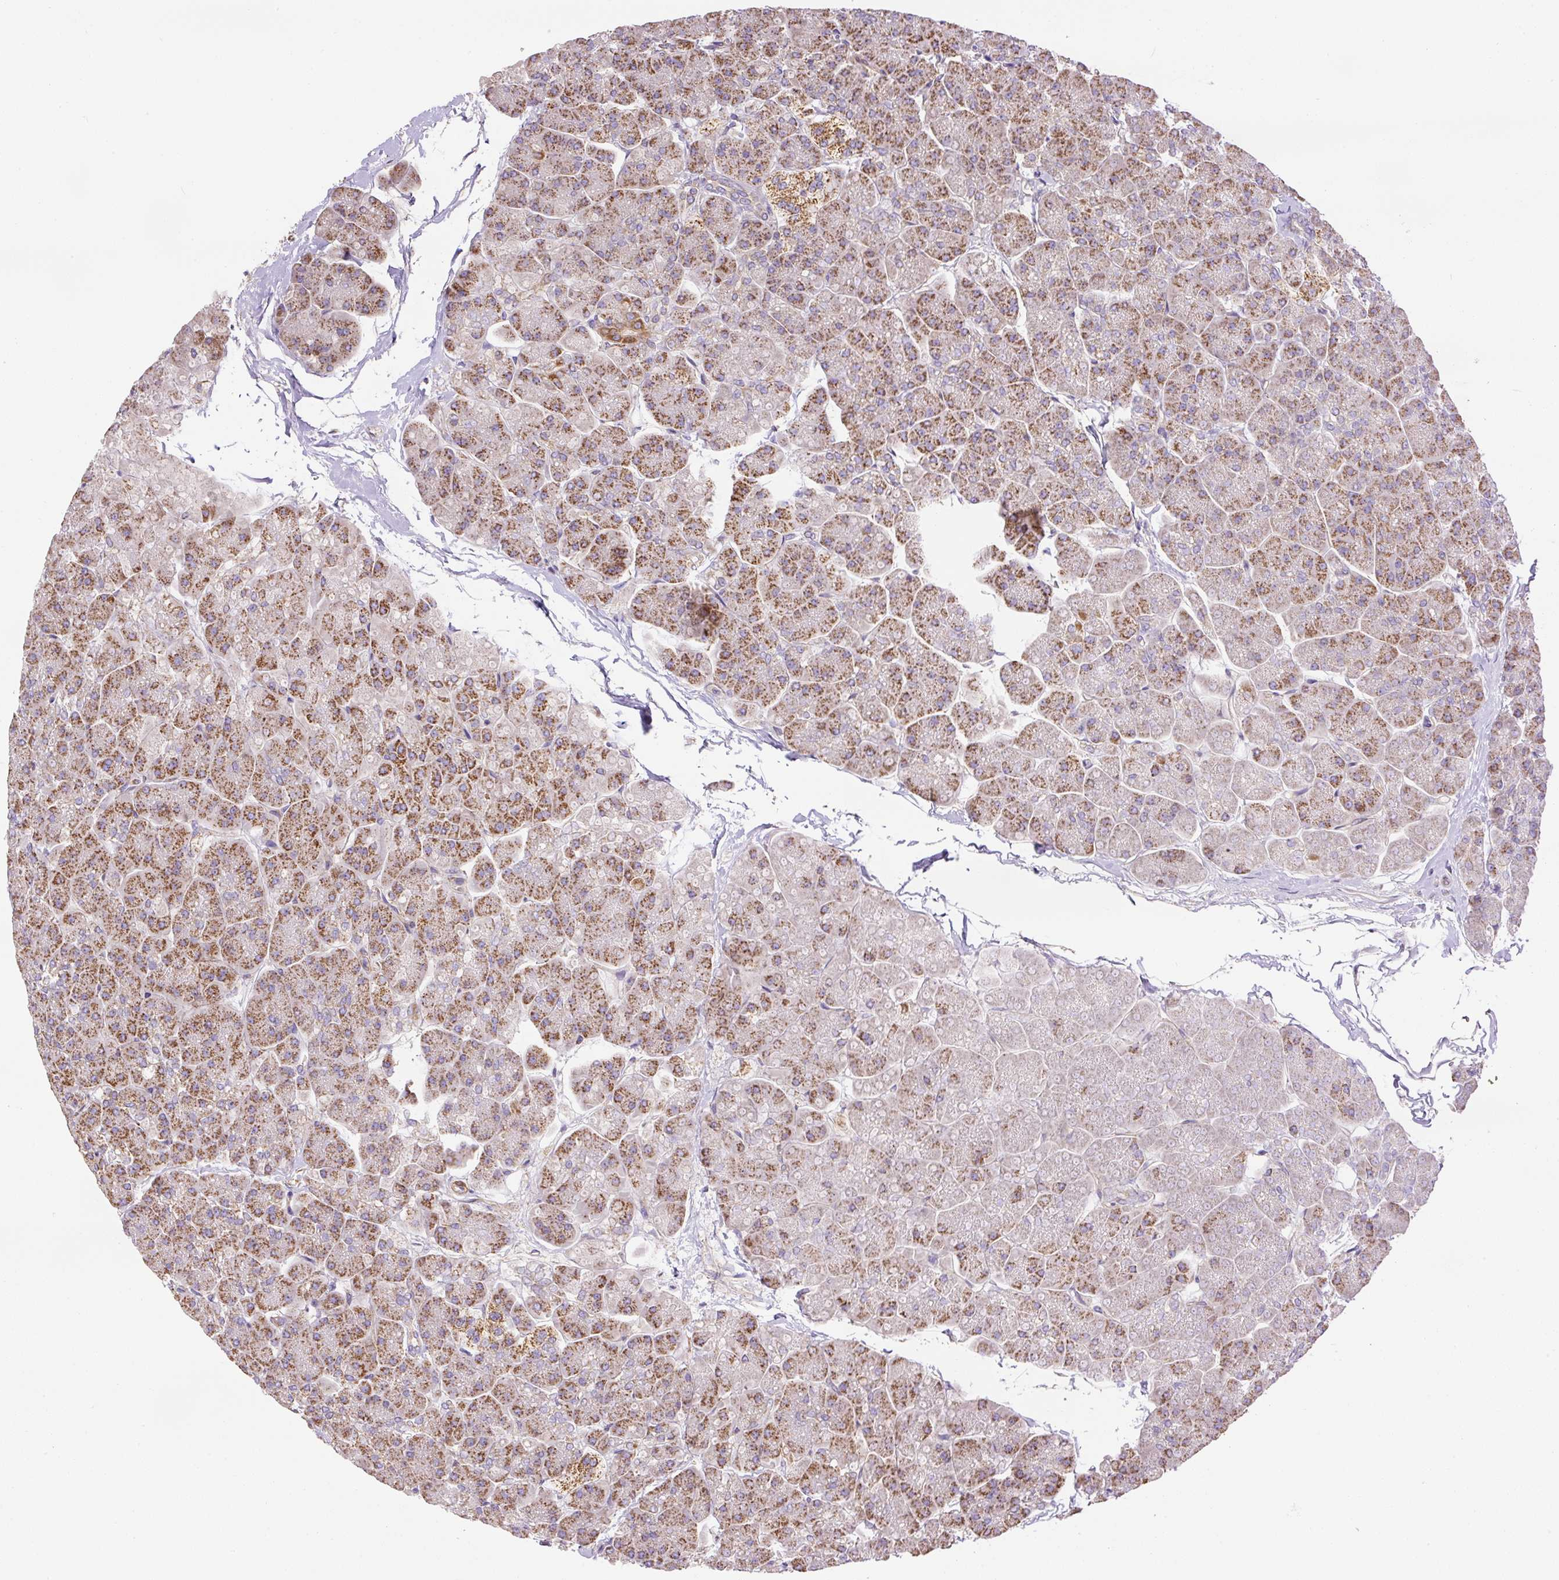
{"staining": {"intensity": "strong", "quantity": ">75%", "location": "cytoplasmic/membranous"}, "tissue": "pancreas", "cell_type": "Exocrine glandular cells", "image_type": "normal", "snomed": [{"axis": "morphology", "description": "Normal tissue, NOS"}, {"axis": "topography", "description": "Pancreas"}, {"axis": "topography", "description": "Peripheral nerve tissue"}], "caption": "A photomicrograph showing strong cytoplasmic/membranous staining in approximately >75% of exocrine glandular cells in normal pancreas, as visualized by brown immunohistochemical staining.", "gene": "NDUFAF2", "patient": {"sex": "male", "age": 54}}